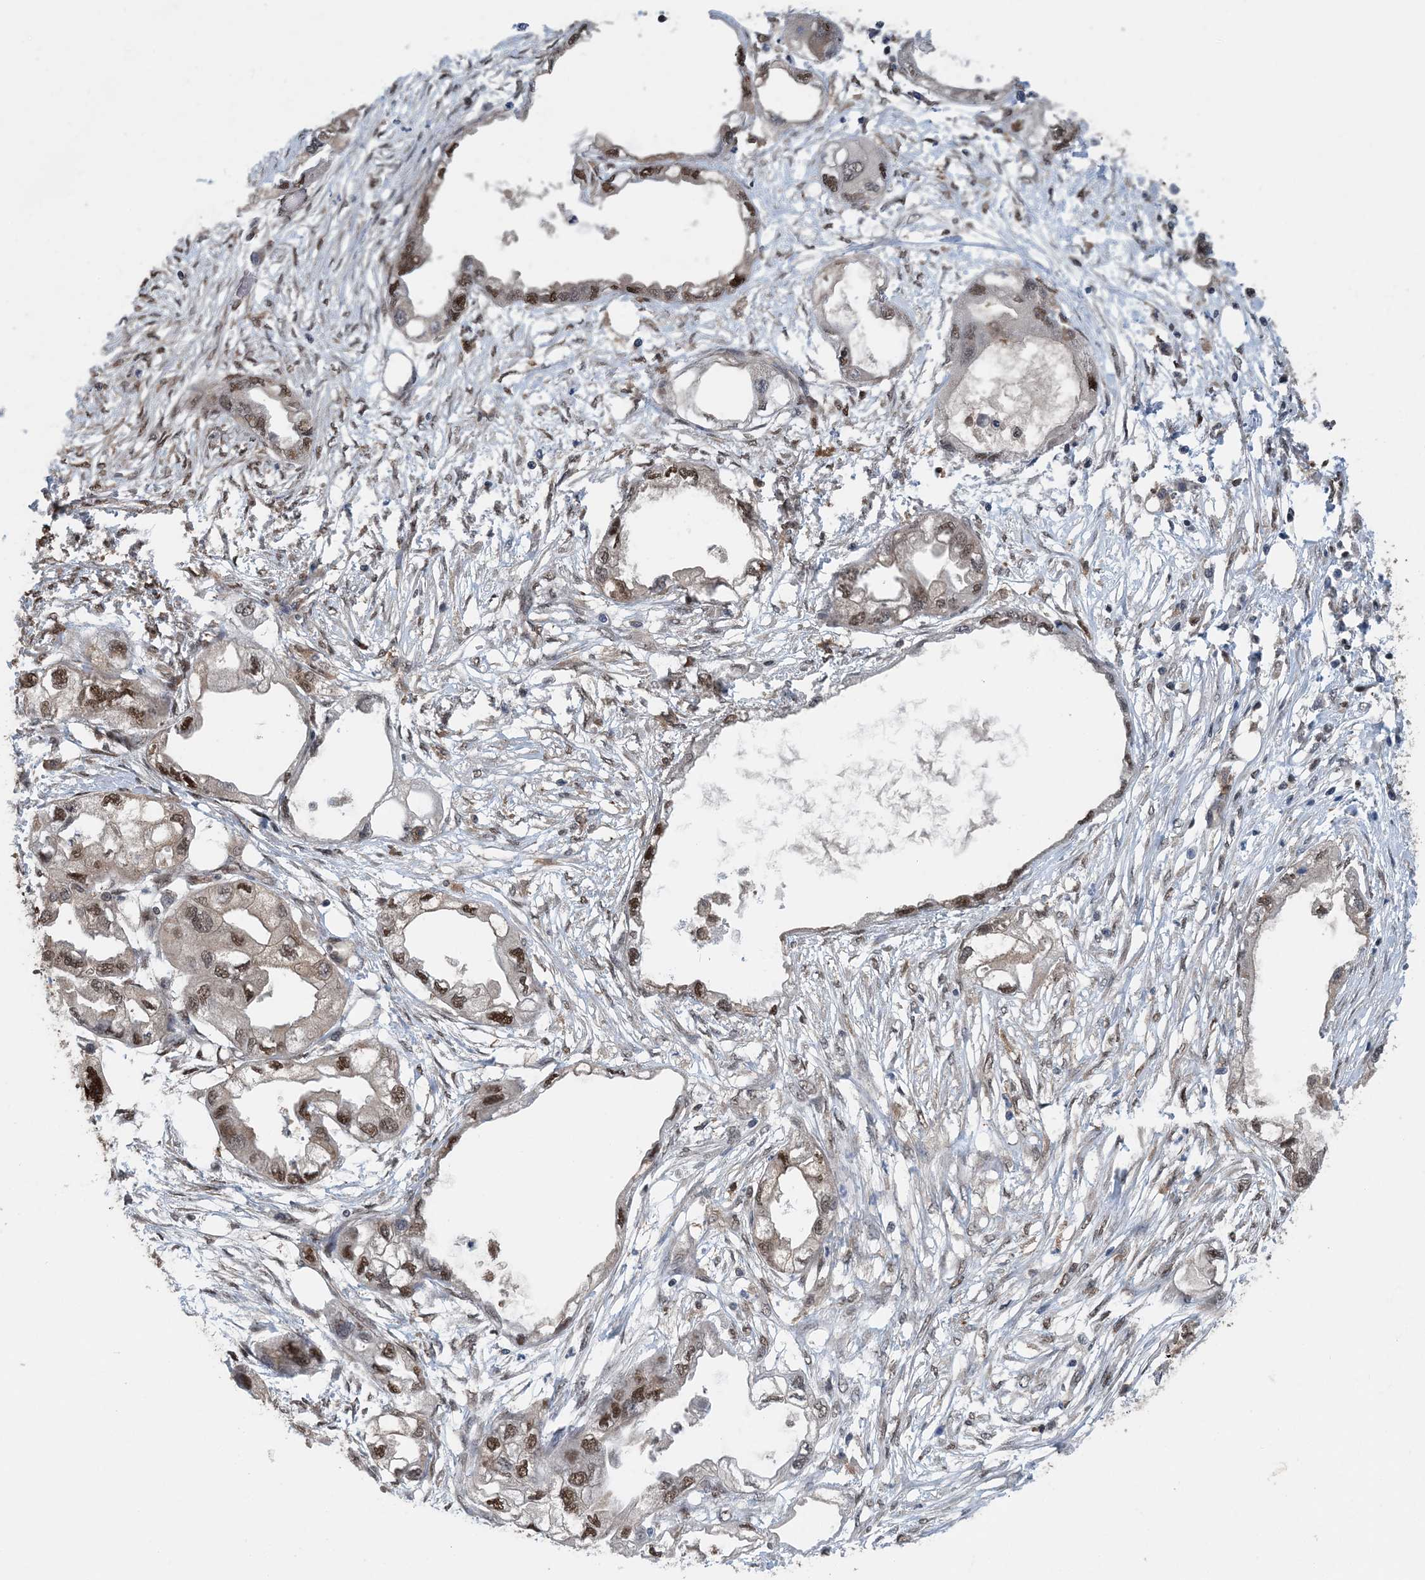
{"staining": {"intensity": "moderate", "quantity": ">75%", "location": "nuclear"}, "tissue": "endometrial cancer", "cell_type": "Tumor cells", "image_type": "cancer", "snomed": [{"axis": "morphology", "description": "Adenocarcinoma, NOS"}, {"axis": "morphology", "description": "Adenocarcinoma, metastatic, NOS"}, {"axis": "topography", "description": "Adipose tissue"}, {"axis": "topography", "description": "Endometrium"}], "caption": "An immunohistochemistry (IHC) image of tumor tissue is shown. Protein staining in brown labels moderate nuclear positivity in endometrial metastatic adenocarcinoma within tumor cells.", "gene": "HIKESHI", "patient": {"sex": "female", "age": 67}}